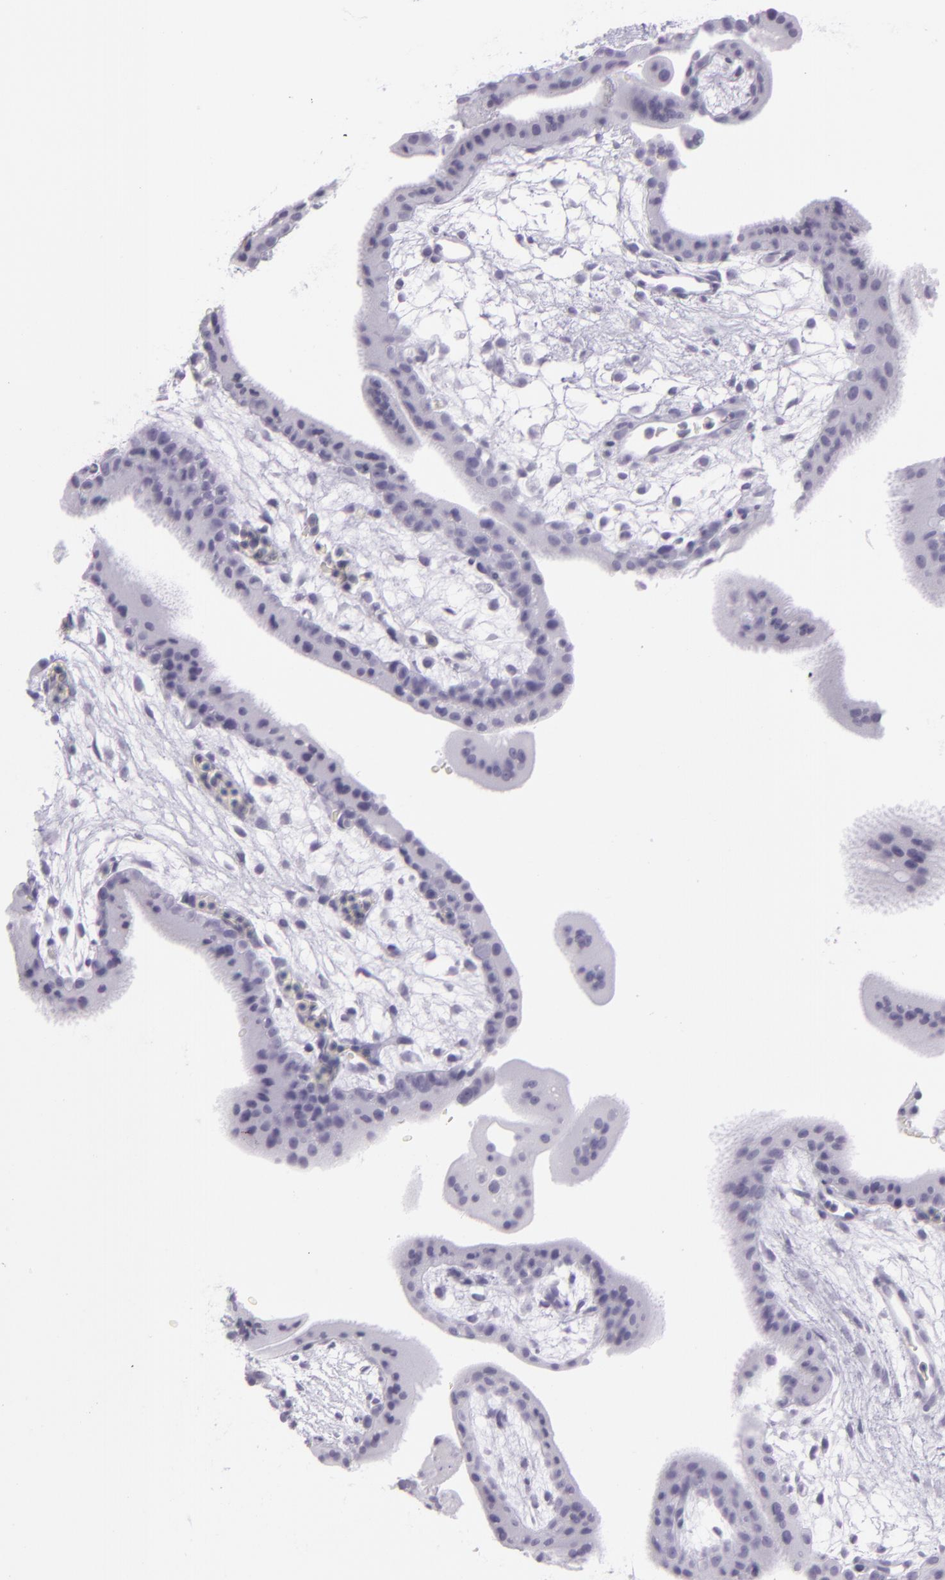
{"staining": {"intensity": "negative", "quantity": "none", "location": "none"}, "tissue": "placenta", "cell_type": "Decidual cells", "image_type": "normal", "snomed": [{"axis": "morphology", "description": "Normal tissue, NOS"}, {"axis": "topography", "description": "Placenta"}], "caption": "The image exhibits no significant expression in decidual cells of placenta.", "gene": "MUC6", "patient": {"sex": "female", "age": 35}}